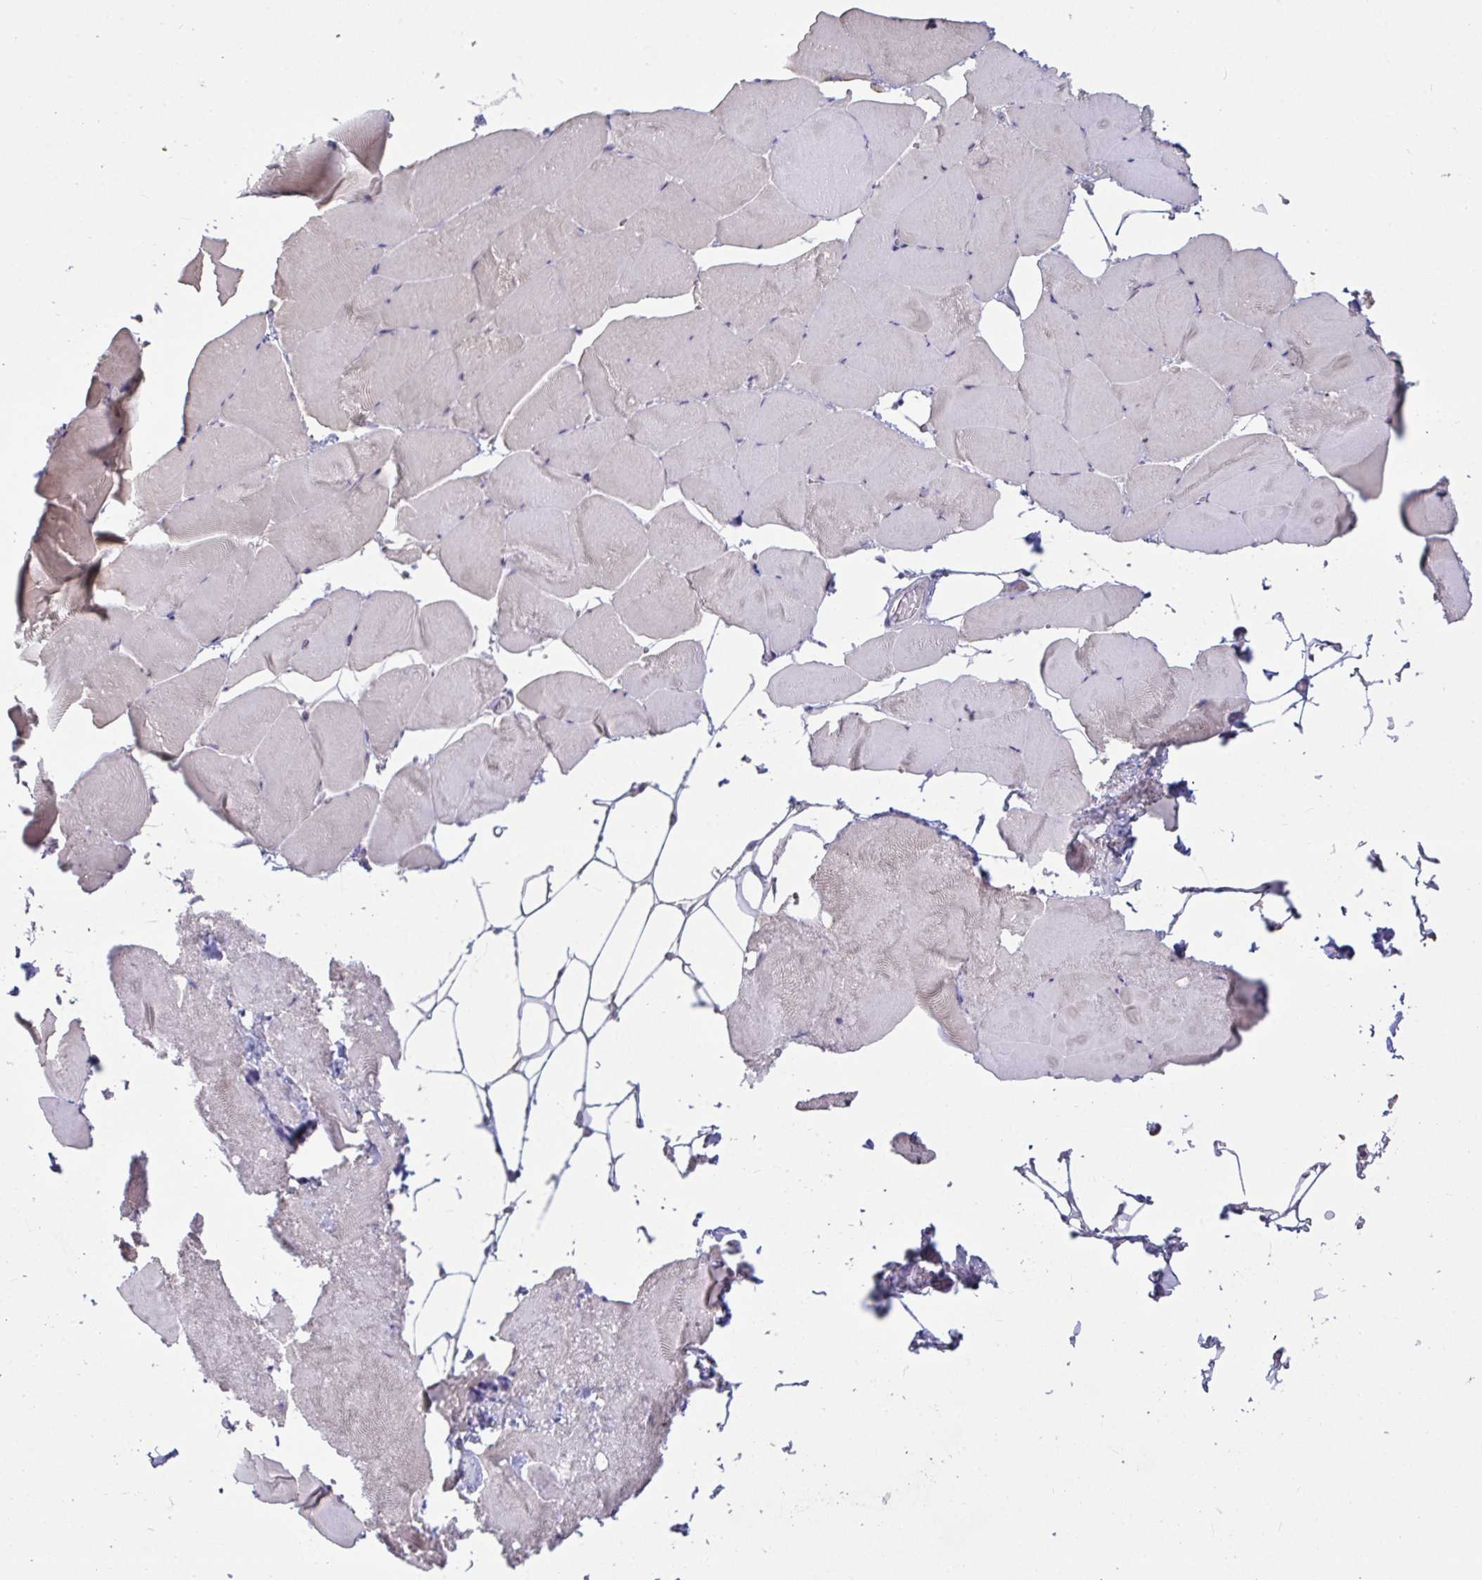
{"staining": {"intensity": "negative", "quantity": "none", "location": "none"}, "tissue": "skeletal muscle", "cell_type": "Myocytes", "image_type": "normal", "snomed": [{"axis": "morphology", "description": "Normal tissue, NOS"}, {"axis": "topography", "description": "Skeletal muscle"}], "caption": "IHC photomicrograph of normal skeletal muscle: skeletal muscle stained with DAB (3,3'-diaminobenzidine) shows no significant protein positivity in myocytes.", "gene": "MYC", "patient": {"sex": "female", "age": 64}}